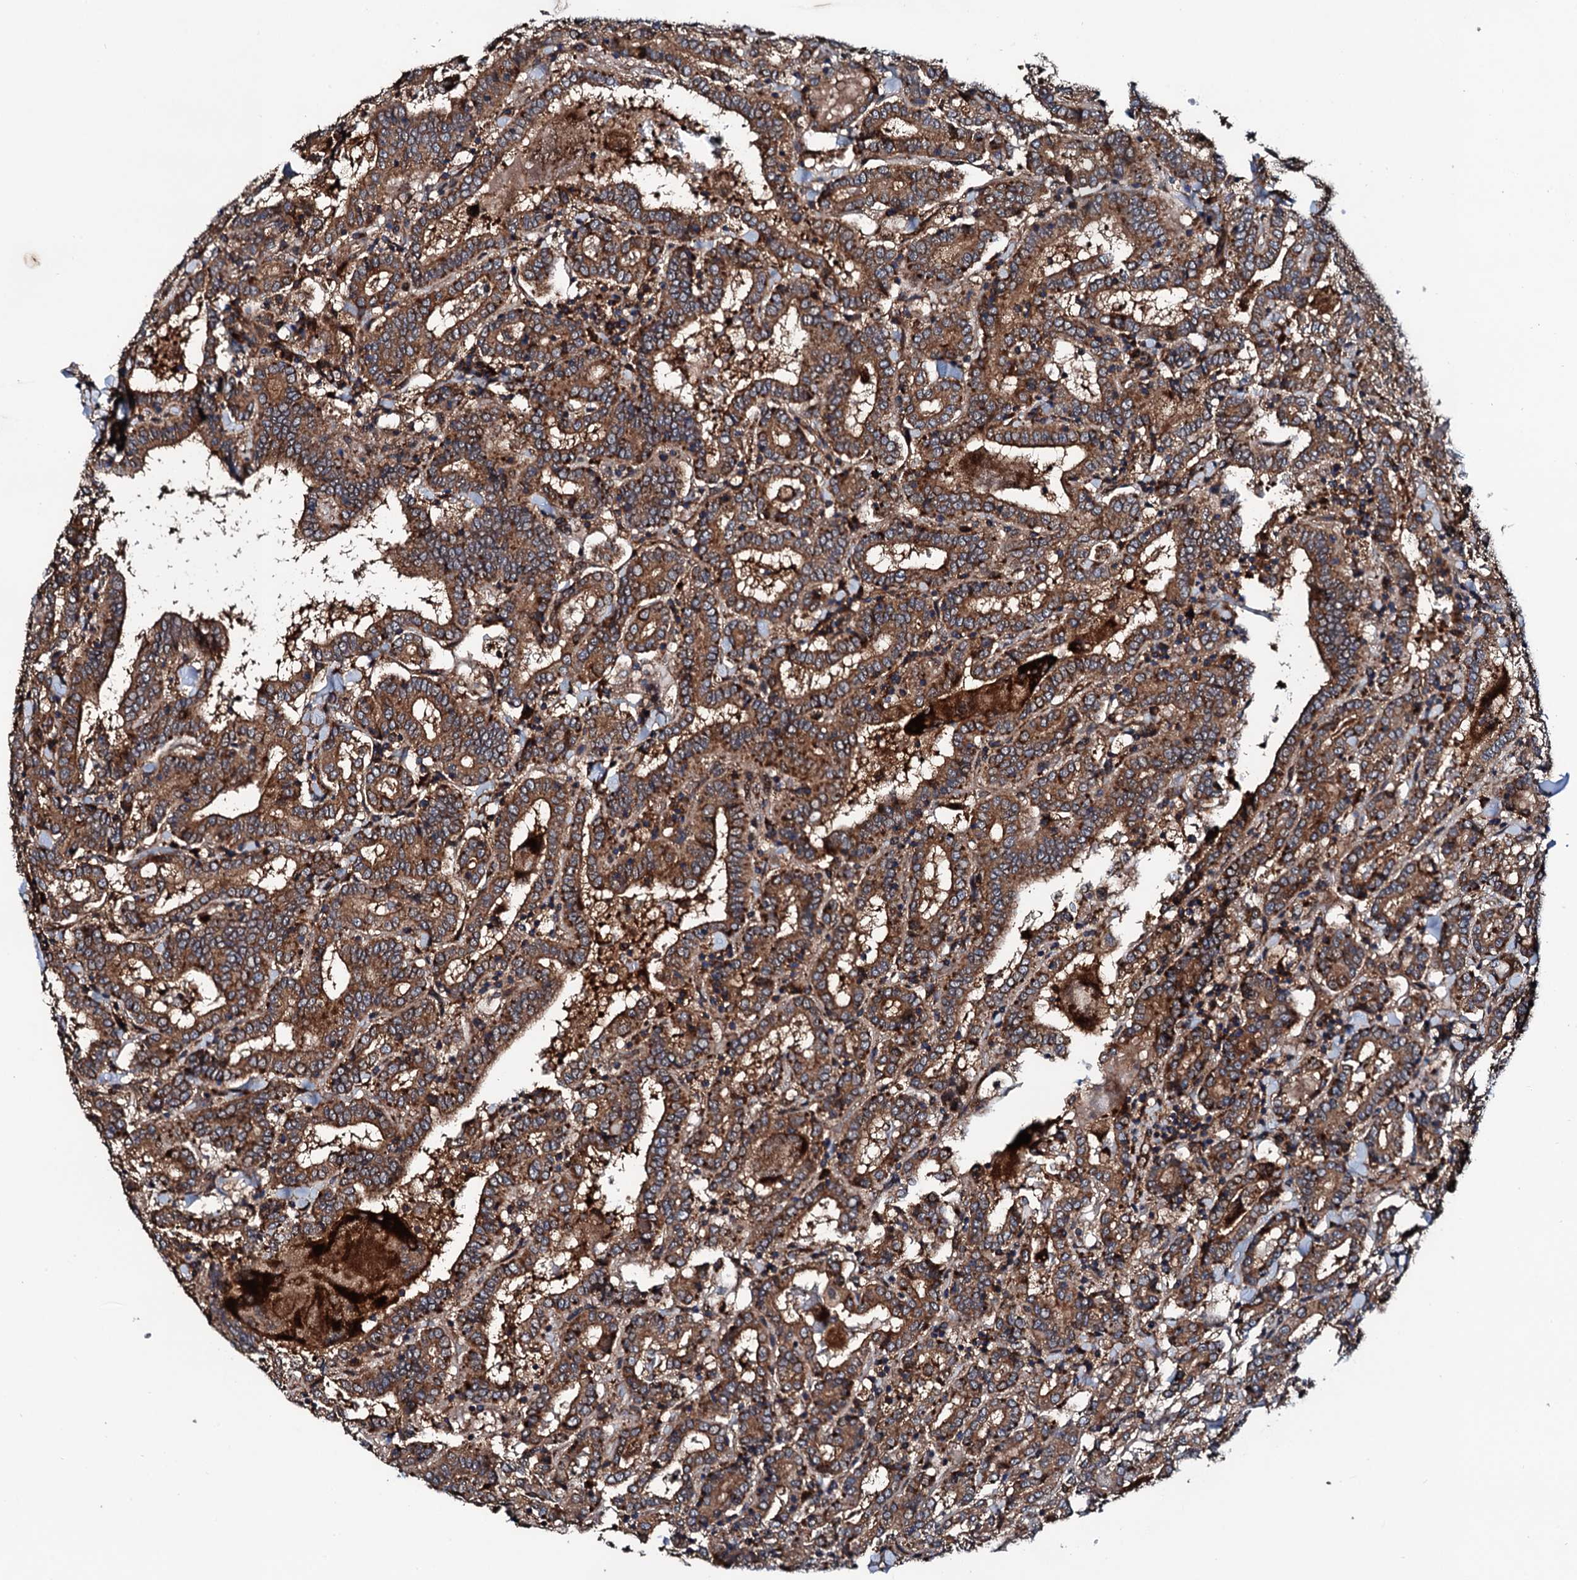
{"staining": {"intensity": "moderate", "quantity": ">75%", "location": "cytoplasmic/membranous"}, "tissue": "thyroid cancer", "cell_type": "Tumor cells", "image_type": "cancer", "snomed": [{"axis": "morphology", "description": "Papillary adenocarcinoma, NOS"}, {"axis": "topography", "description": "Thyroid gland"}], "caption": "About >75% of tumor cells in thyroid cancer show moderate cytoplasmic/membranous protein positivity as visualized by brown immunohistochemical staining.", "gene": "NEK1", "patient": {"sex": "female", "age": 72}}